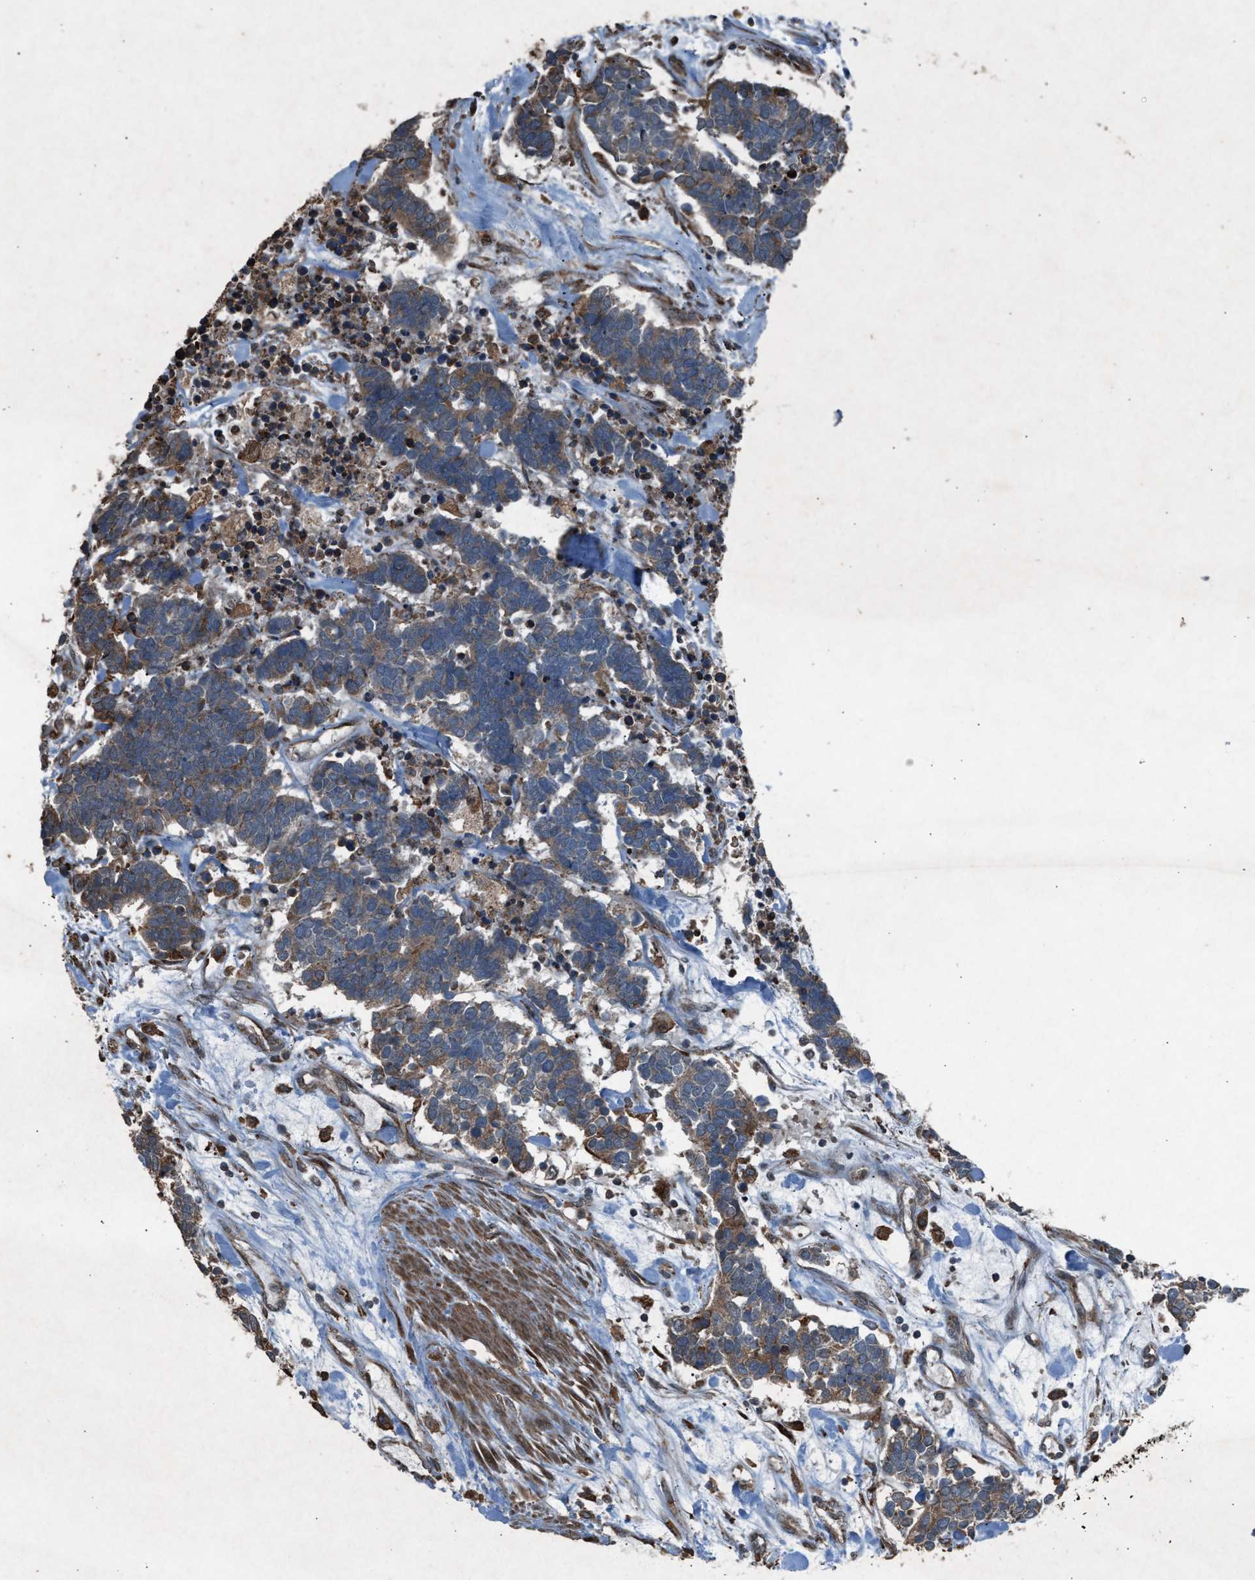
{"staining": {"intensity": "weak", "quantity": ">75%", "location": "cytoplasmic/membranous"}, "tissue": "carcinoid", "cell_type": "Tumor cells", "image_type": "cancer", "snomed": [{"axis": "morphology", "description": "Carcinoma, NOS"}, {"axis": "morphology", "description": "Carcinoid, malignant, NOS"}, {"axis": "topography", "description": "Urinary bladder"}], "caption": "Immunohistochemistry (IHC) staining of malignant carcinoid, which reveals low levels of weak cytoplasmic/membranous positivity in approximately >75% of tumor cells indicating weak cytoplasmic/membranous protein positivity. The staining was performed using DAB (3,3'-diaminobenzidine) (brown) for protein detection and nuclei were counterstained in hematoxylin (blue).", "gene": "CALR", "patient": {"sex": "male", "age": 57}}